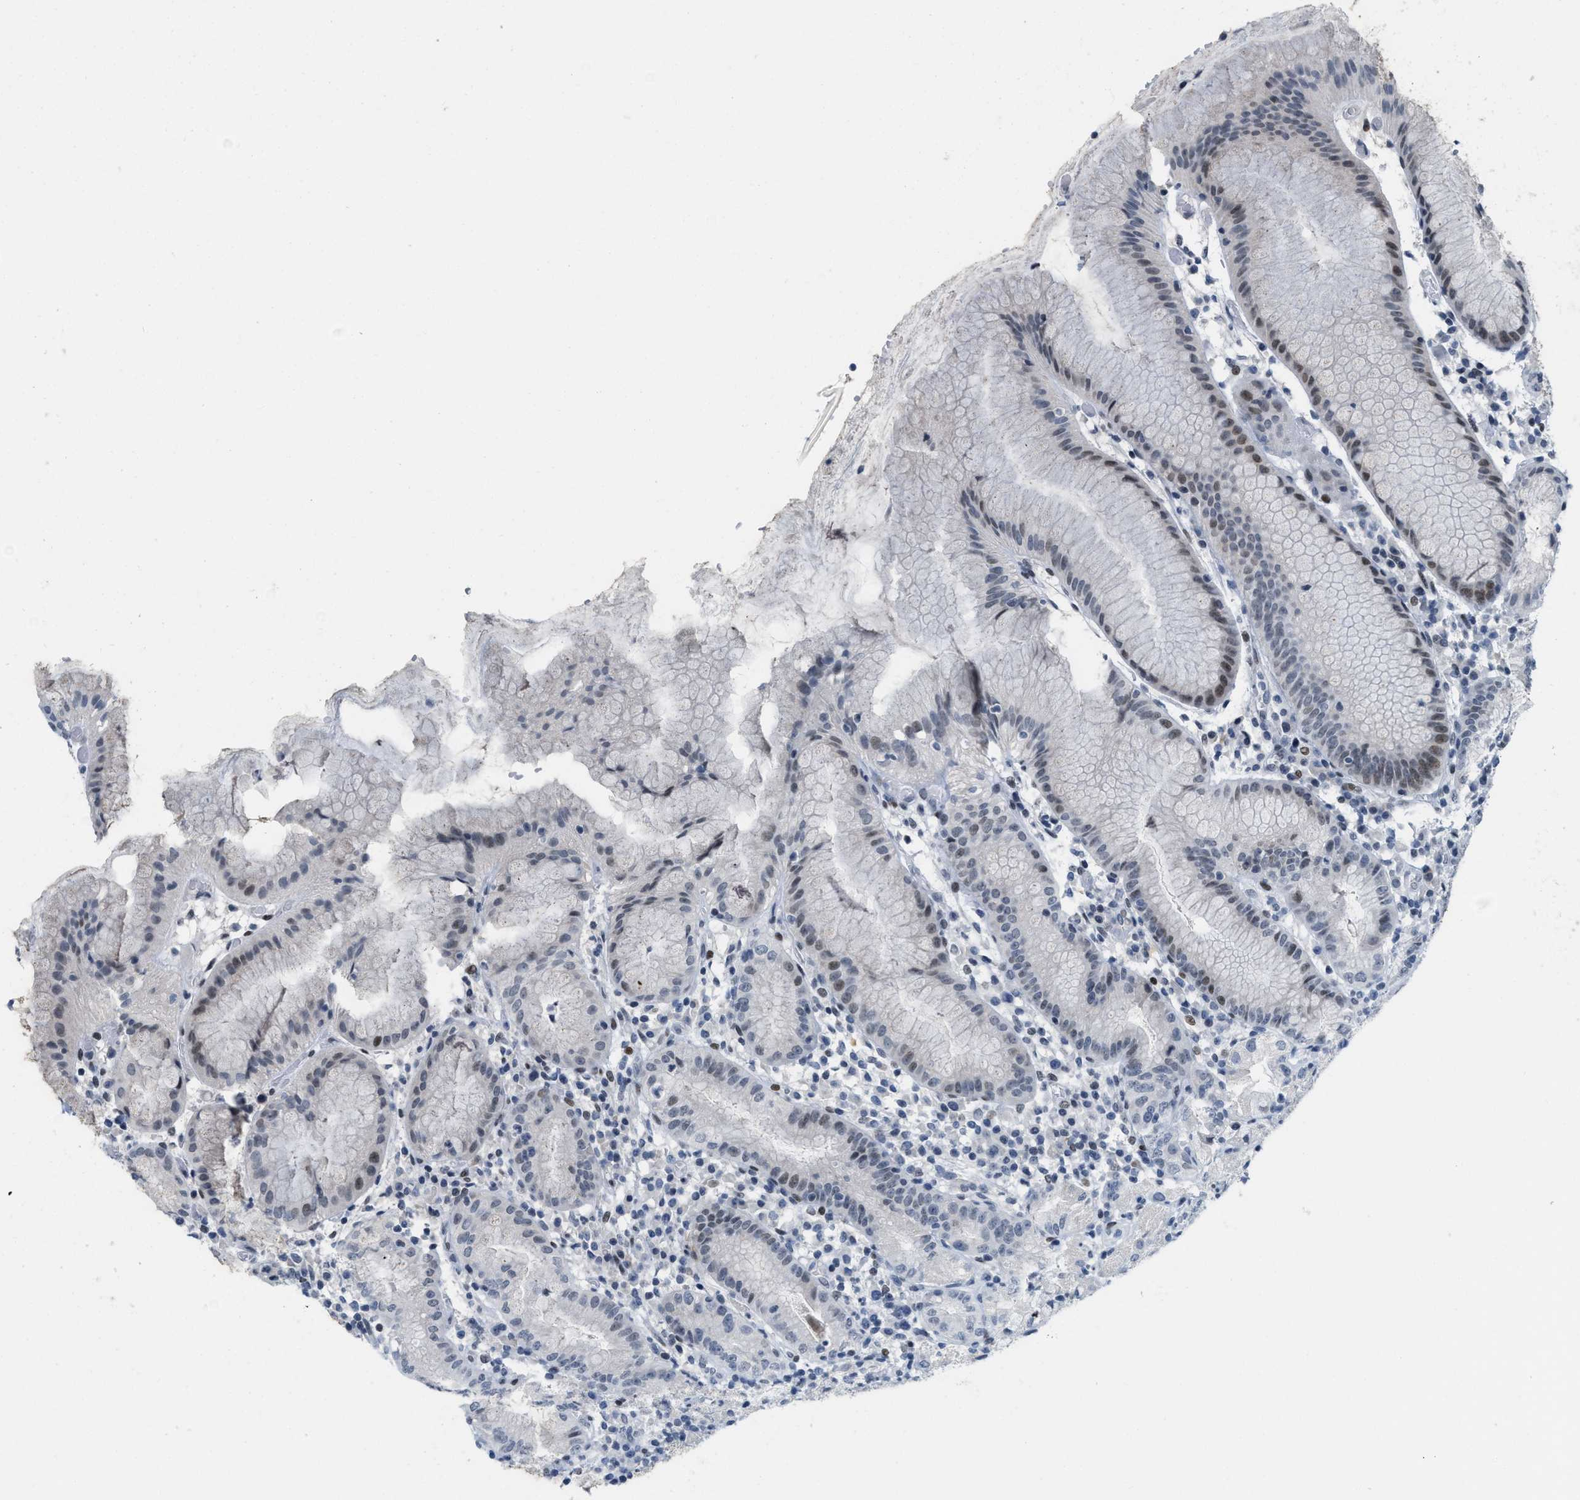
{"staining": {"intensity": "moderate", "quantity": "<25%", "location": "nuclear"}, "tissue": "stomach", "cell_type": "Glandular cells", "image_type": "normal", "snomed": [{"axis": "morphology", "description": "Normal tissue, NOS"}, {"axis": "topography", "description": "Stomach"}, {"axis": "topography", "description": "Stomach, lower"}], "caption": "Stomach stained with DAB immunohistochemistry demonstrates low levels of moderate nuclear expression in about <25% of glandular cells.", "gene": "PBX1", "patient": {"sex": "female", "age": 75}}